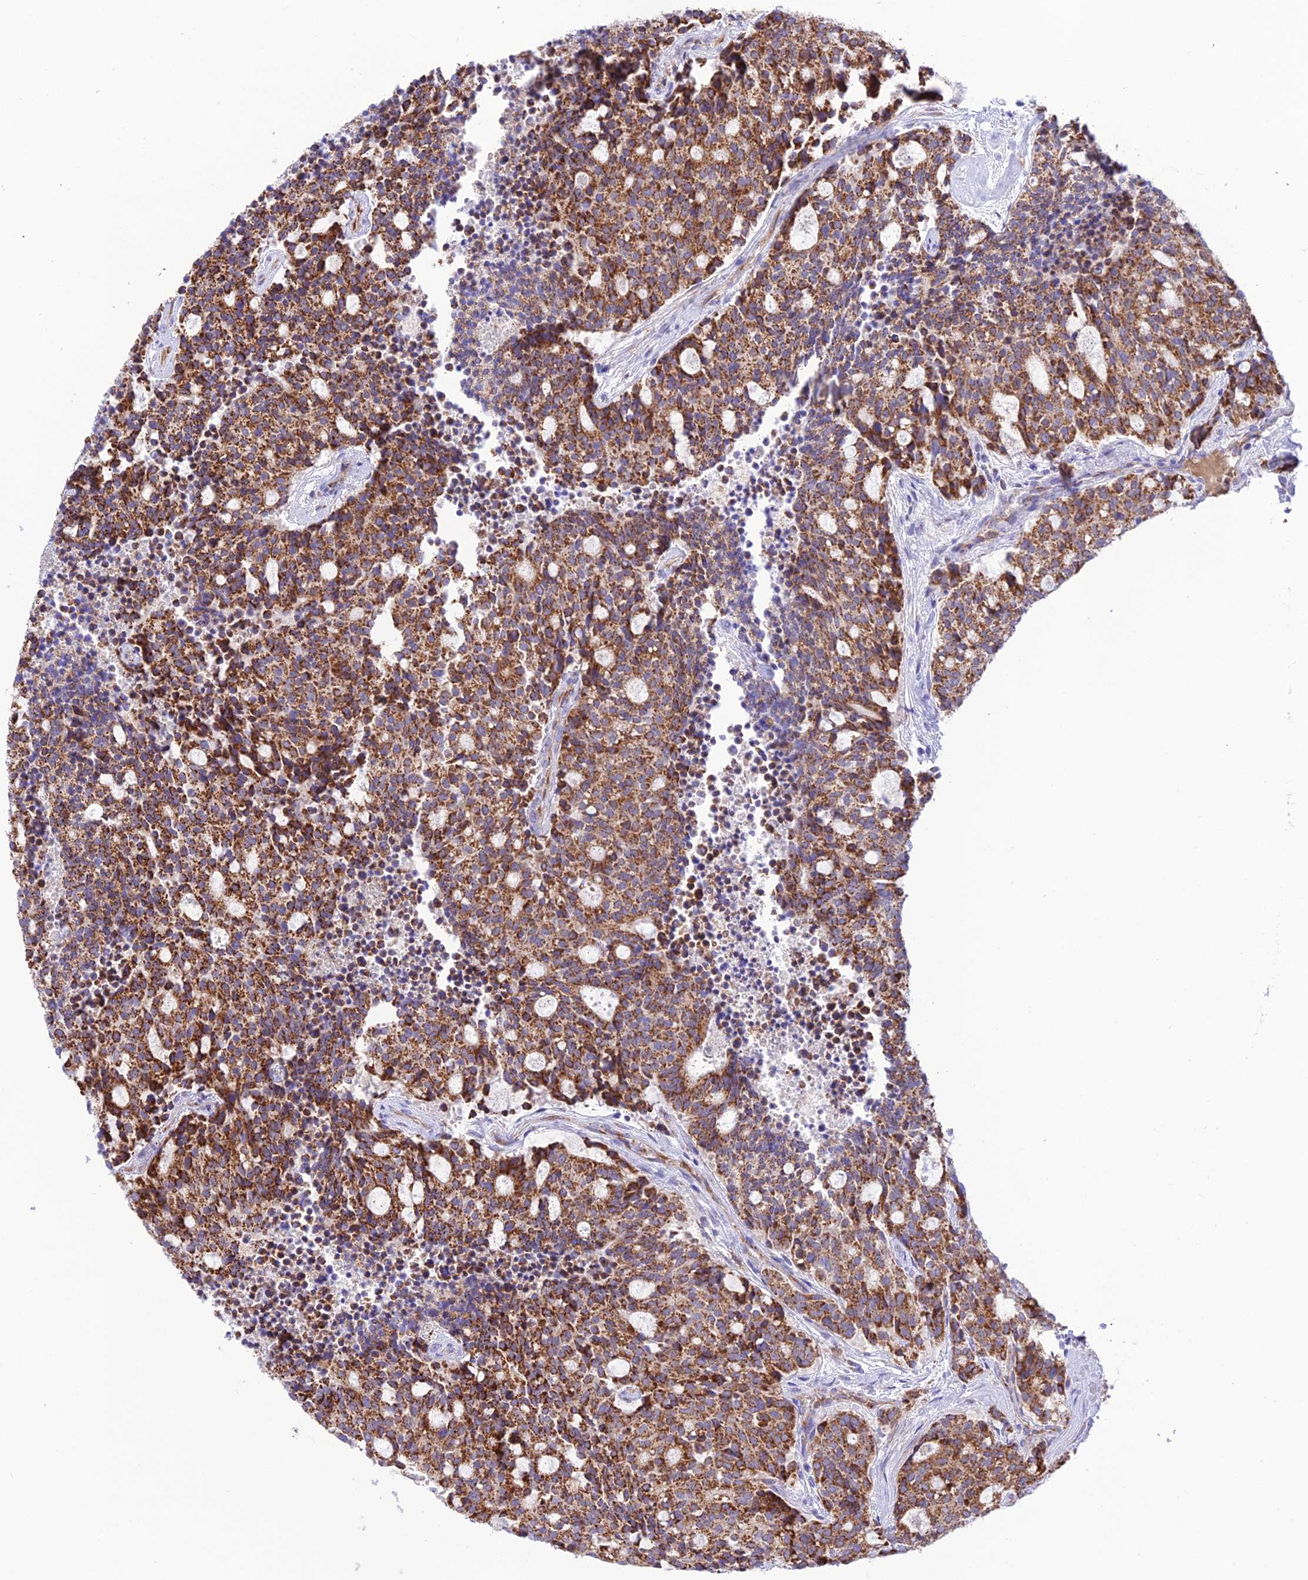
{"staining": {"intensity": "moderate", "quantity": ">75%", "location": "cytoplasmic/membranous"}, "tissue": "carcinoid", "cell_type": "Tumor cells", "image_type": "cancer", "snomed": [{"axis": "morphology", "description": "Carcinoid, malignant, NOS"}, {"axis": "topography", "description": "Pancreas"}], "caption": "DAB immunohistochemical staining of carcinoid reveals moderate cytoplasmic/membranous protein staining in approximately >75% of tumor cells.", "gene": "UAP1L1", "patient": {"sex": "female", "age": 54}}